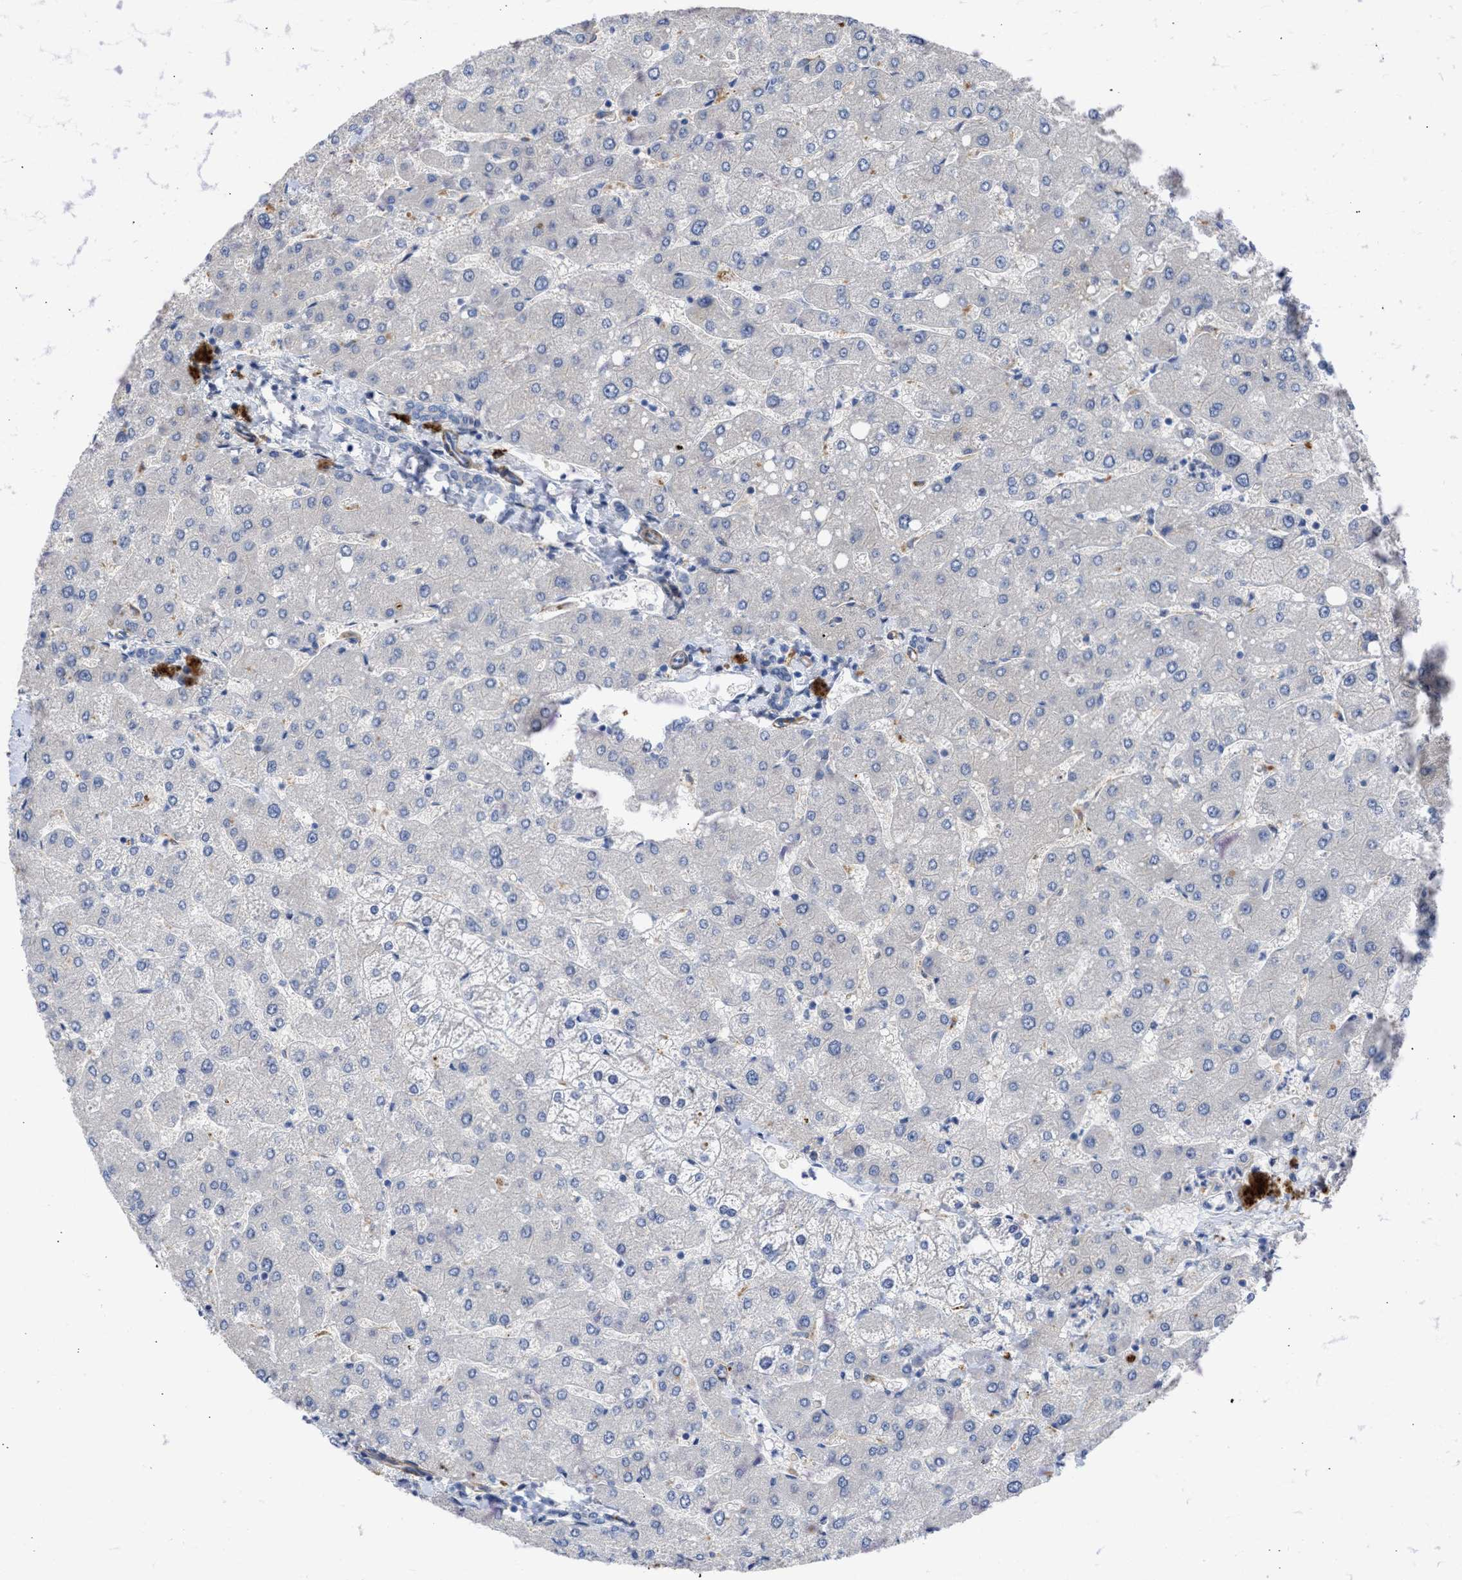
{"staining": {"intensity": "weak", "quantity": "<25%", "location": "cytoplasmic/membranous"}, "tissue": "liver", "cell_type": "Cholangiocytes", "image_type": "normal", "snomed": [{"axis": "morphology", "description": "Normal tissue, NOS"}, {"axis": "topography", "description": "Liver"}], "caption": "Micrograph shows no significant protein positivity in cholangiocytes of benign liver.", "gene": "ARHGEF4", "patient": {"sex": "male", "age": 55}}